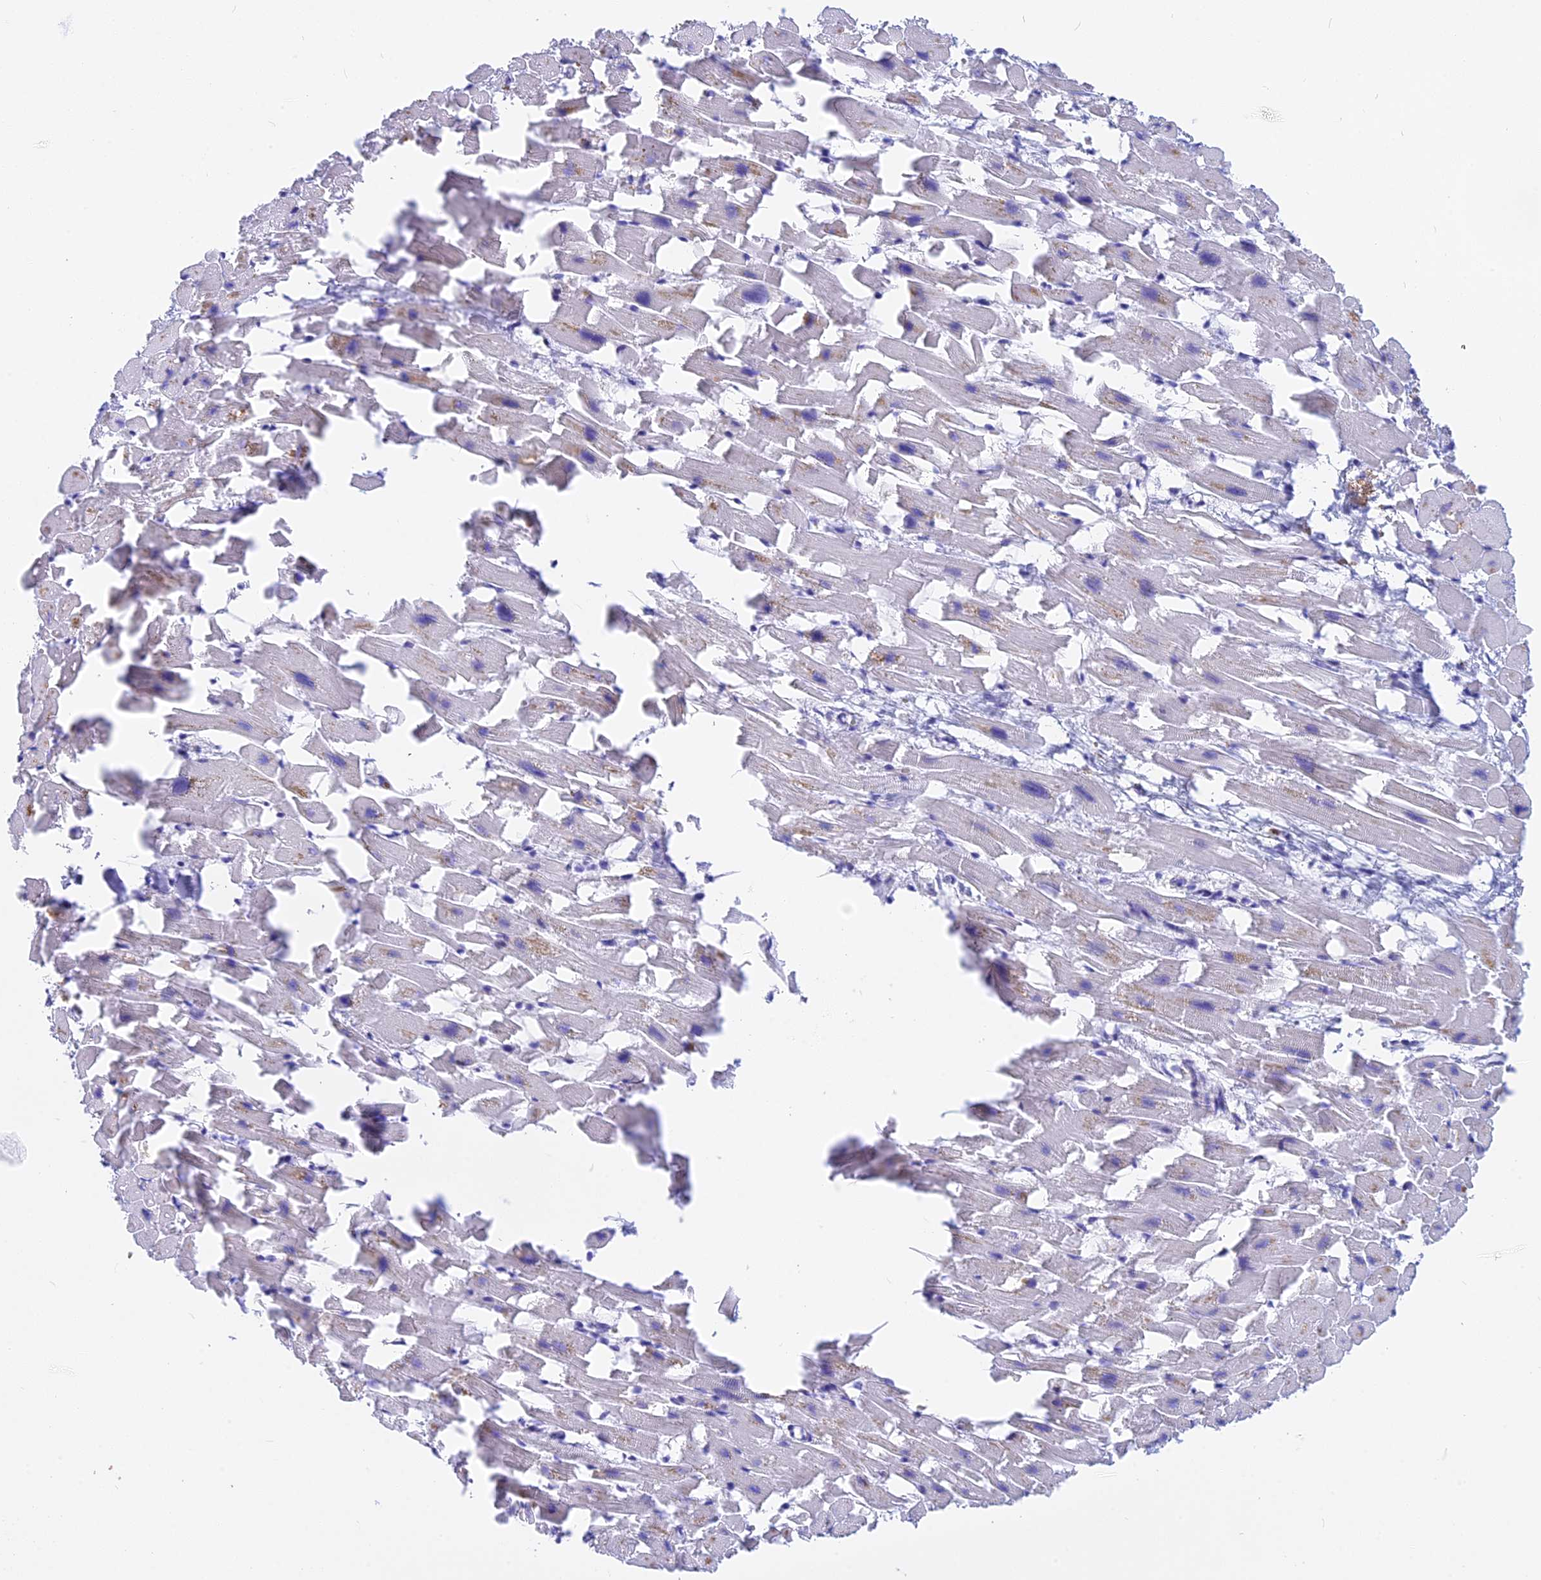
{"staining": {"intensity": "weak", "quantity": "<25%", "location": "cytoplasmic/membranous"}, "tissue": "heart muscle", "cell_type": "Cardiomyocytes", "image_type": "normal", "snomed": [{"axis": "morphology", "description": "Normal tissue, NOS"}, {"axis": "topography", "description": "Heart"}], "caption": "This is an immunohistochemistry photomicrograph of normal heart muscle. There is no staining in cardiomyocytes.", "gene": "ISCA1", "patient": {"sex": "female", "age": 64}}